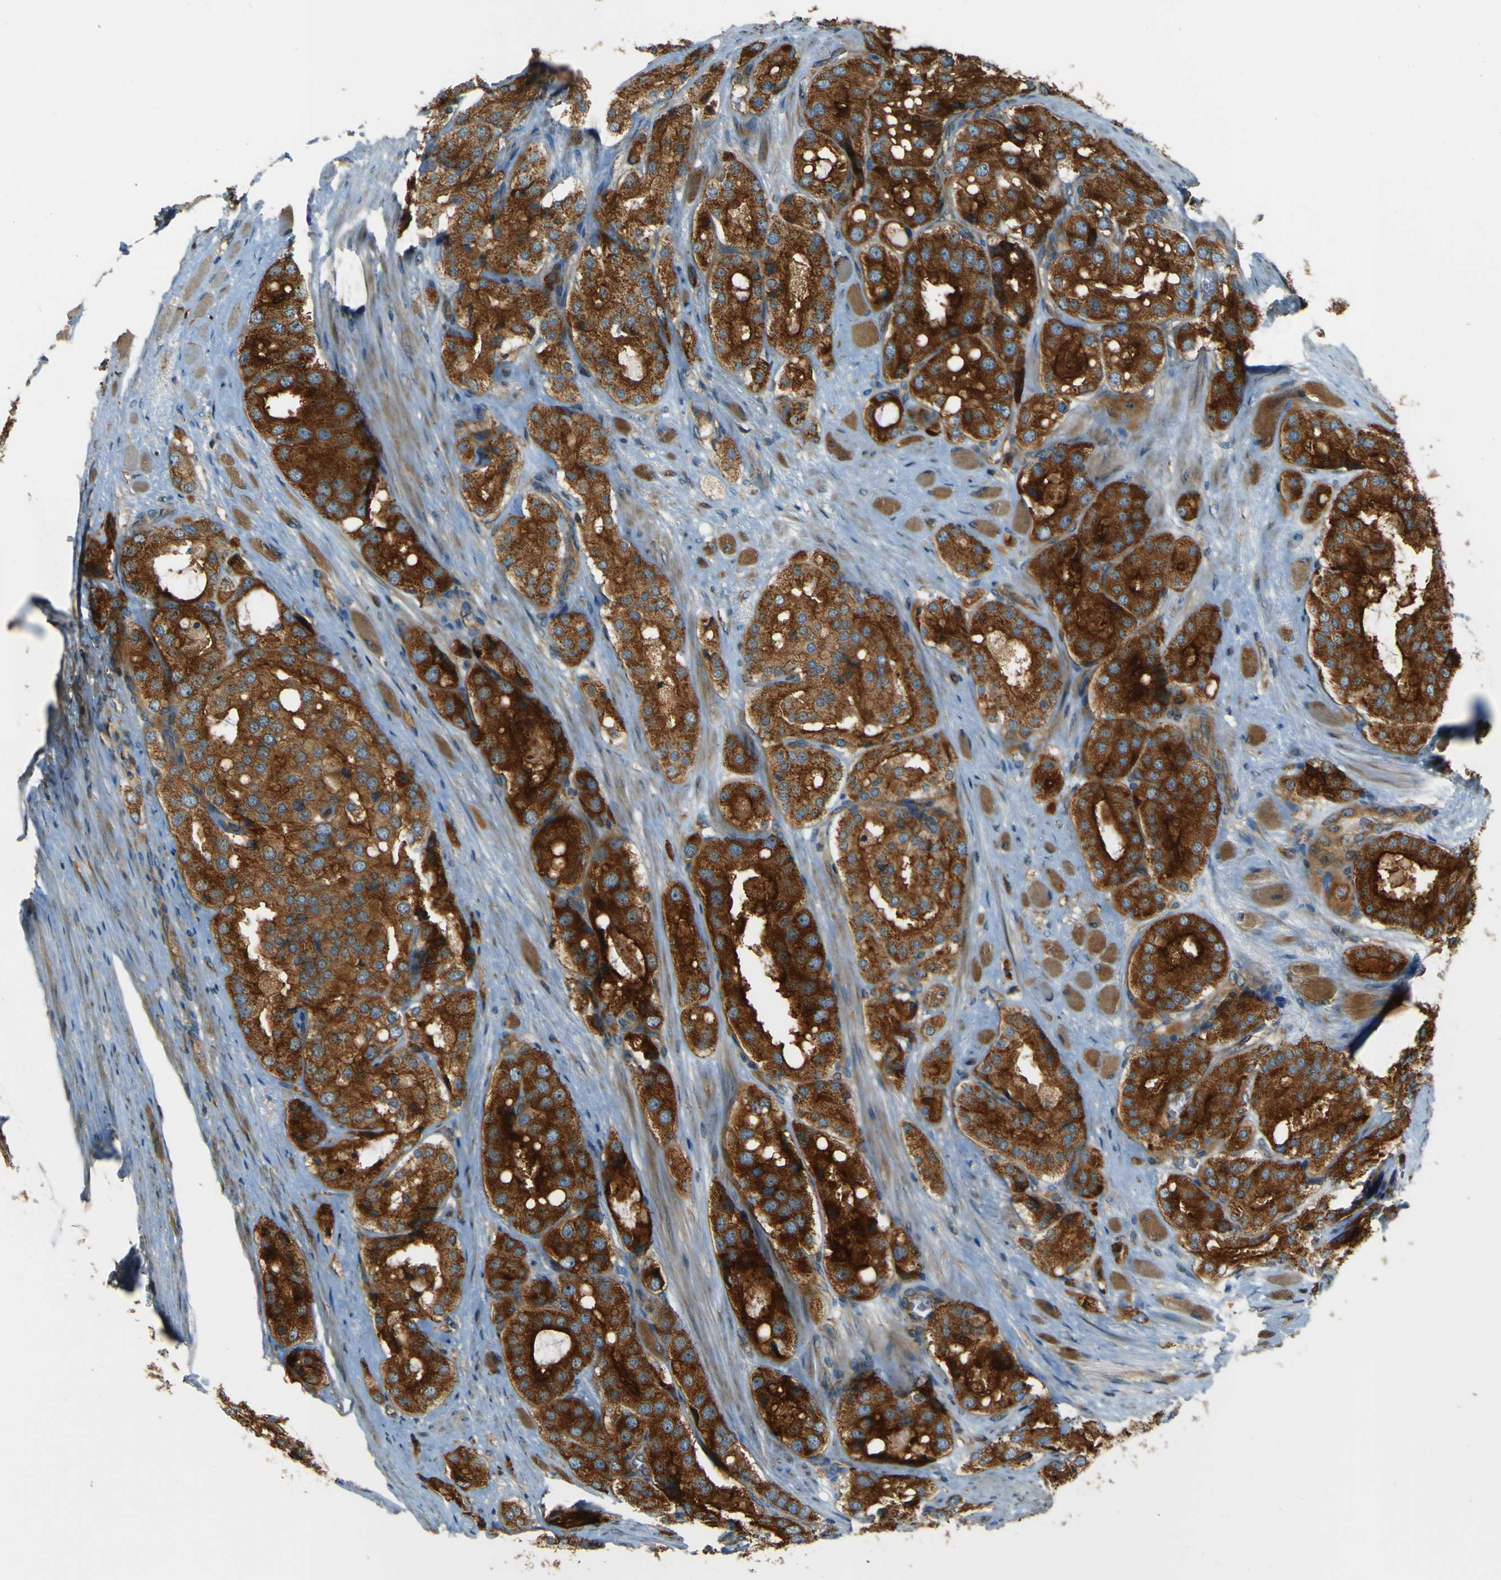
{"staining": {"intensity": "strong", "quantity": ">75%", "location": "cytoplasmic/membranous"}, "tissue": "prostate cancer", "cell_type": "Tumor cells", "image_type": "cancer", "snomed": [{"axis": "morphology", "description": "Adenocarcinoma, High grade"}, {"axis": "topography", "description": "Prostate"}], "caption": "High-magnification brightfield microscopy of adenocarcinoma (high-grade) (prostate) stained with DAB (3,3'-diaminobenzidine) (brown) and counterstained with hematoxylin (blue). tumor cells exhibit strong cytoplasmic/membranous positivity is present in about>75% of cells. The staining was performed using DAB (3,3'-diaminobenzidine) to visualize the protein expression in brown, while the nuclei were stained in blue with hematoxylin (Magnification: 20x).", "gene": "DNAJC5", "patient": {"sex": "male", "age": 65}}